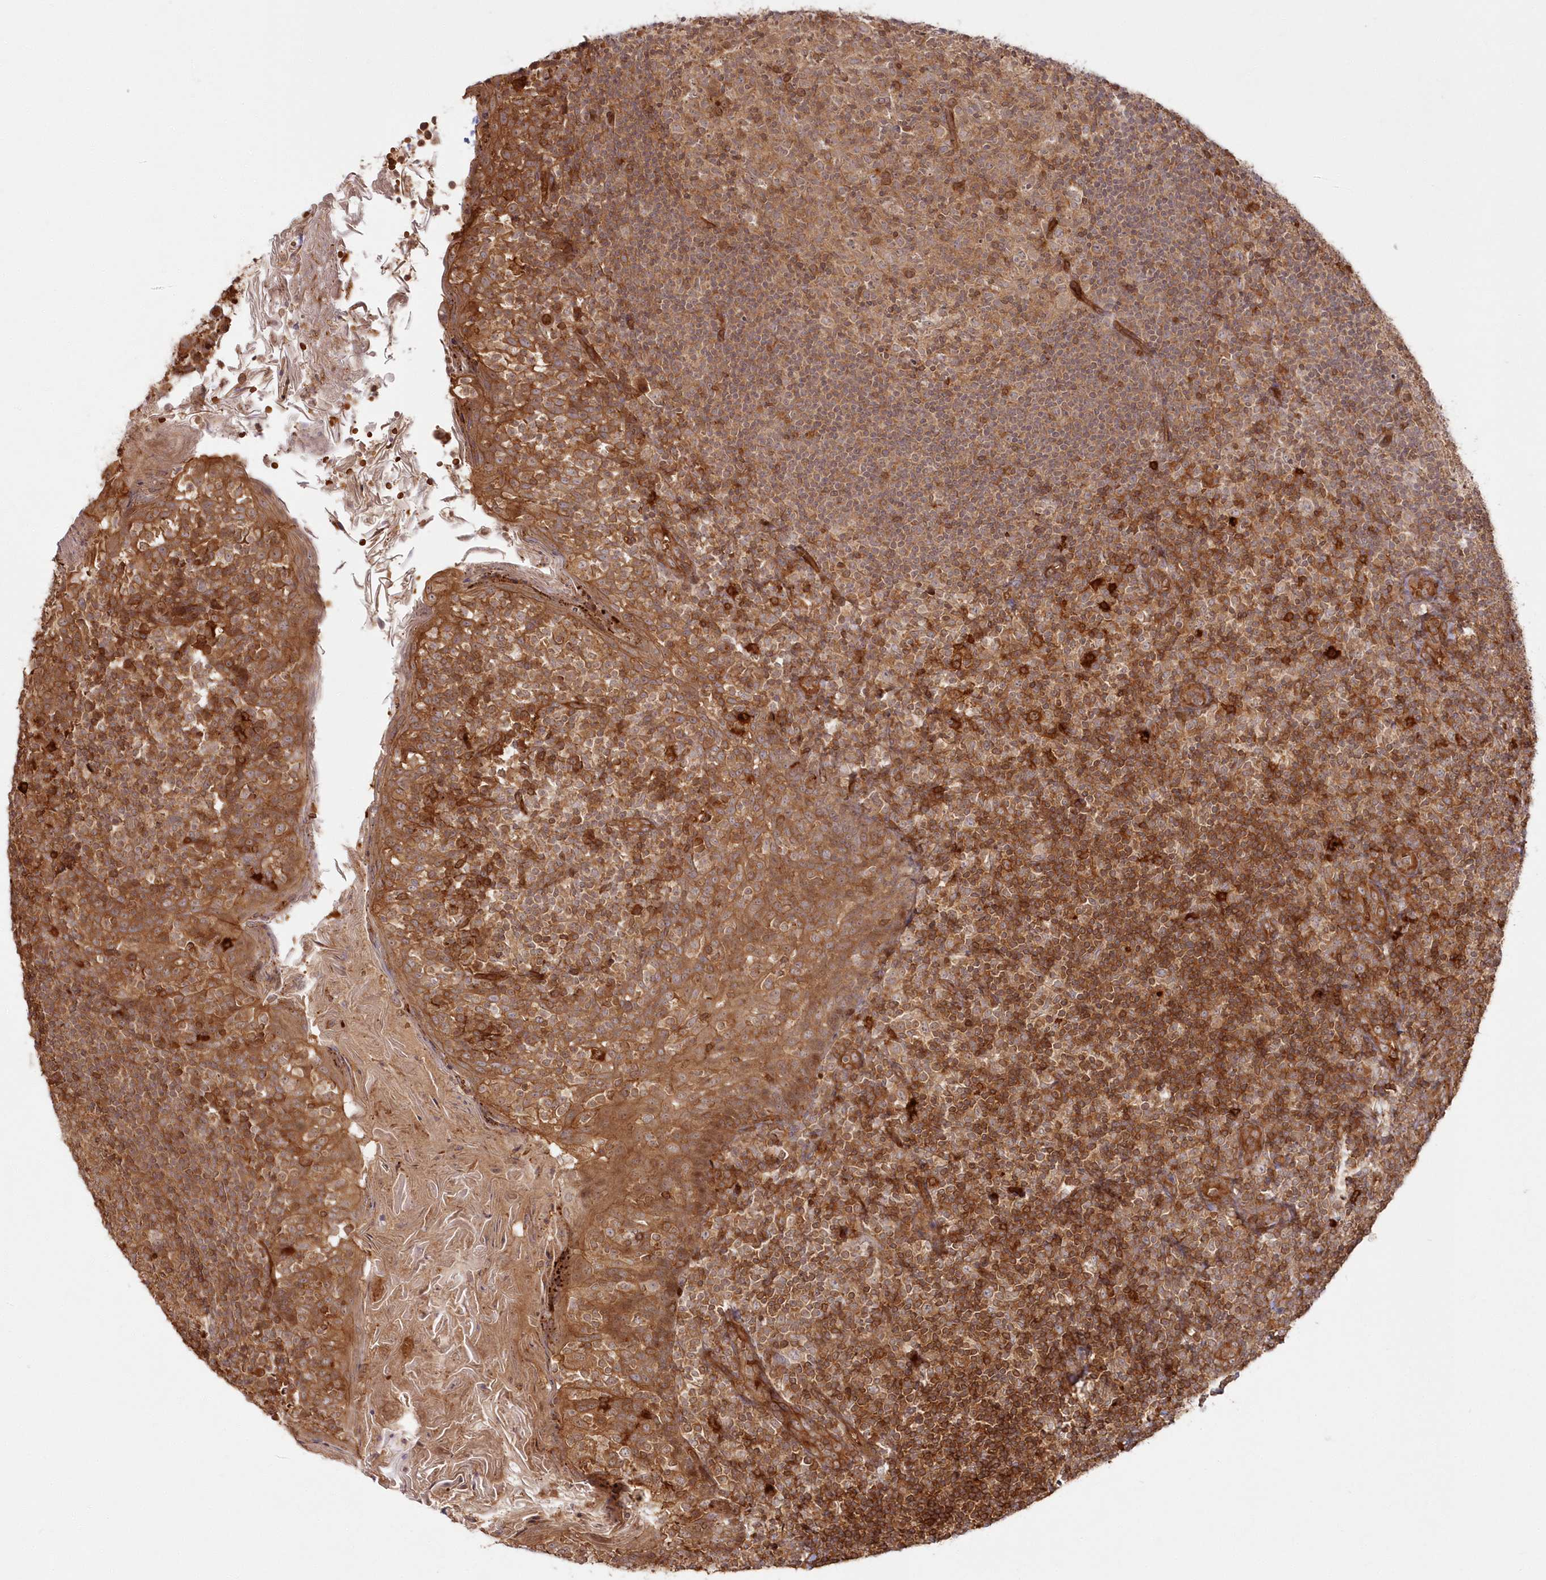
{"staining": {"intensity": "moderate", "quantity": ">75%", "location": "cytoplasmic/membranous"}, "tissue": "tonsil", "cell_type": "Germinal center cells", "image_type": "normal", "snomed": [{"axis": "morphology", "description": "Normal tissue, NOS"}, {"axis": "topography", "description": "Tonsil"}], "caption": "Protein analysis of unremarkable tonsil exhibits moderate cytoplasmic/membranous positivity in approximately >75% of germinal center cells. The staining was performed using DAB to visualize the protein expression in brown, while the nuclei were stained in blue with hematoxylin (Magnification: 20x).", "gene": "RGCC", "patient": {"sex": "female", "age": 19}}